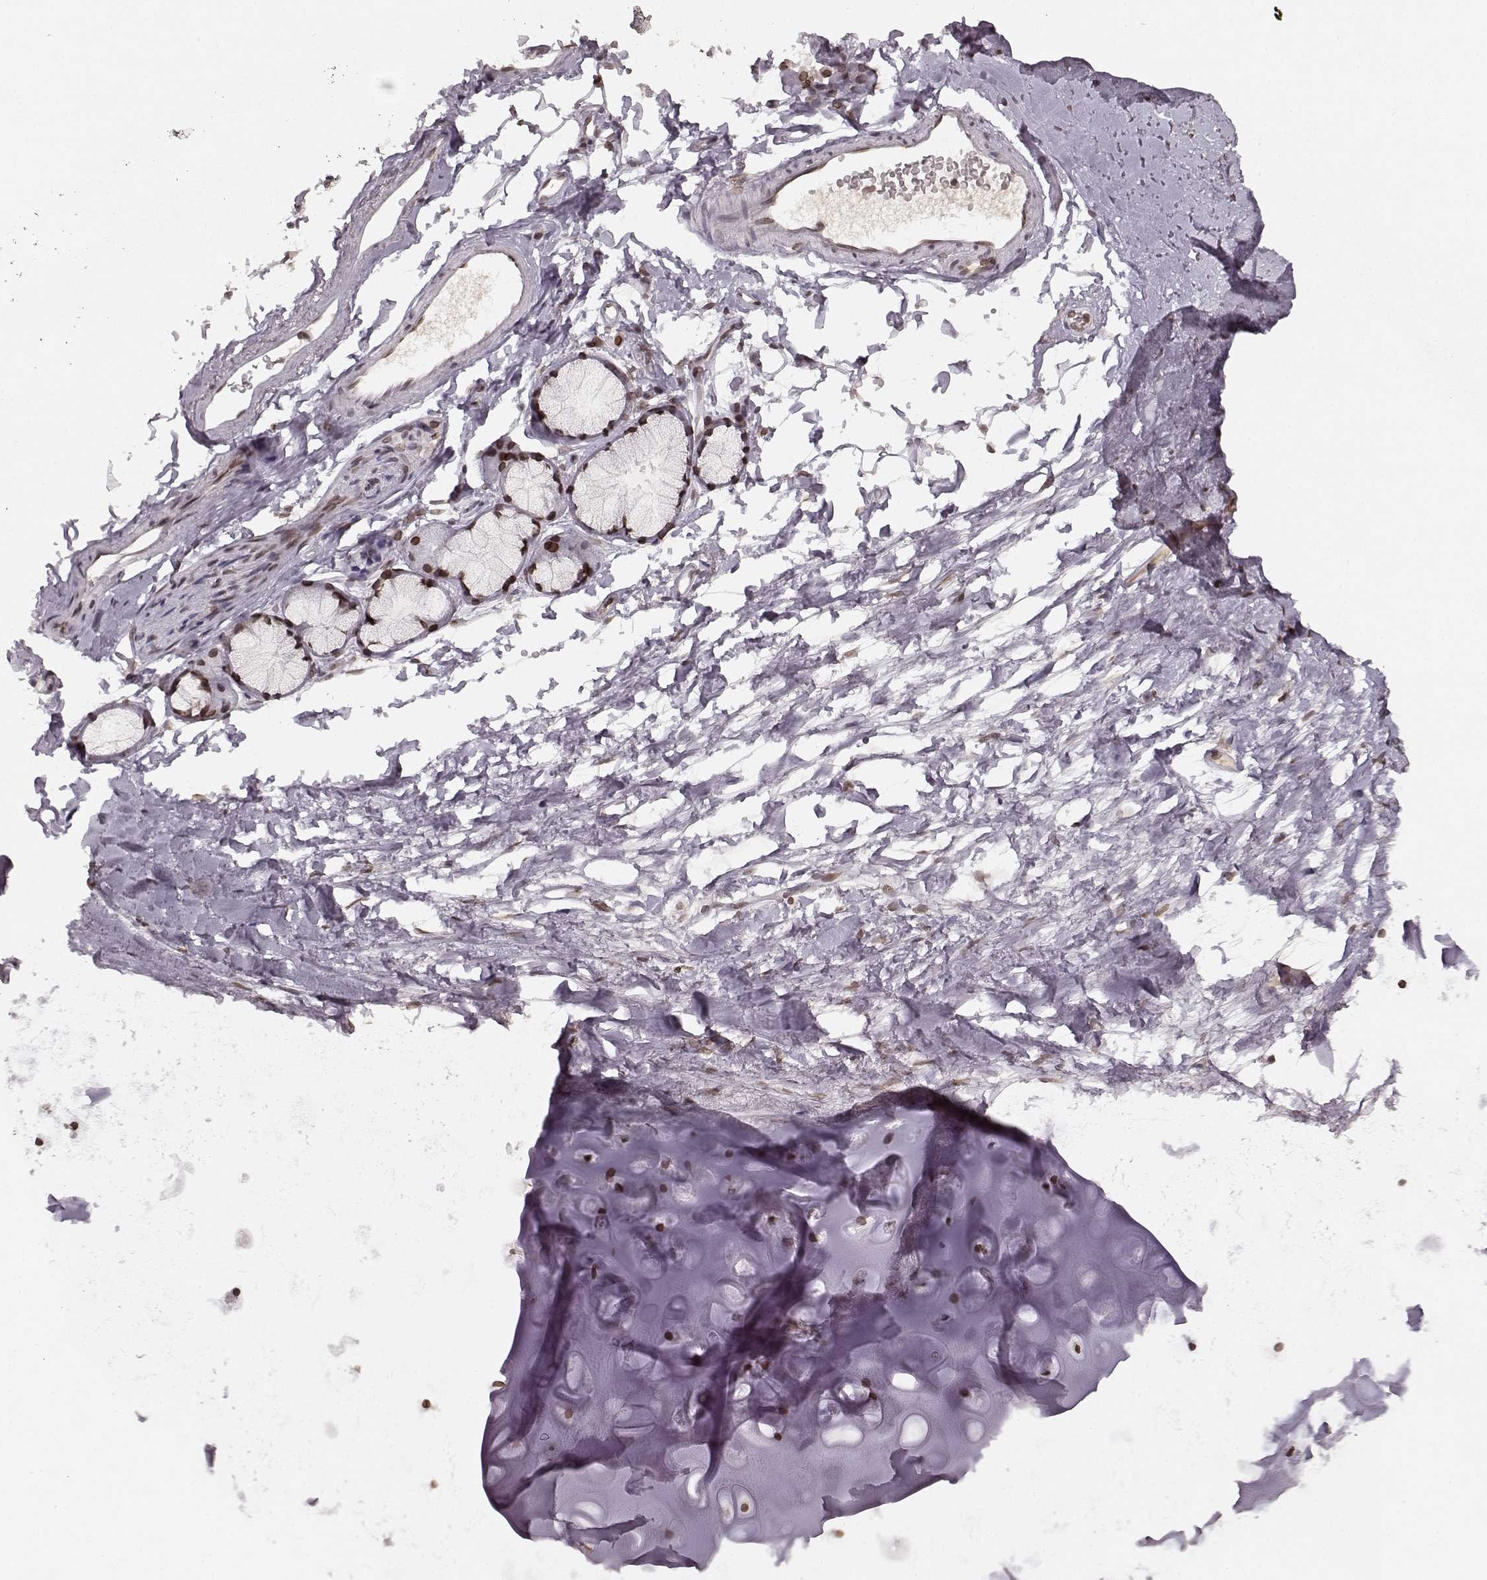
{"staining": {"intensity": "moderate", "quantity": "25%-75%", "location": "cytoplasmic/membranous,nuclear"}, "tissue": "adipose tissue", "cell_type": "Adipocytes", "image_type": "normal", "snomed": [{"axis": "morphology", "description": "Normal tissue, NOS"}, {"axis": "morphology", "description": "Squamous cell carcinoma, NOS"}, {"axis": "topography", "description": "Cartilage tissue"}, {"axis": "topography", "description": "Bronchus"}], "caption": "Approximately 25%-75% of adipocytes in normal adipose tissue demonstrate moderate cytoplasmic/membranous,nuclear protein expression as visualized by brown immunohistochemical staining.", "gene": "DCAF12", "patient": {"sex": "male", "age": 72}}